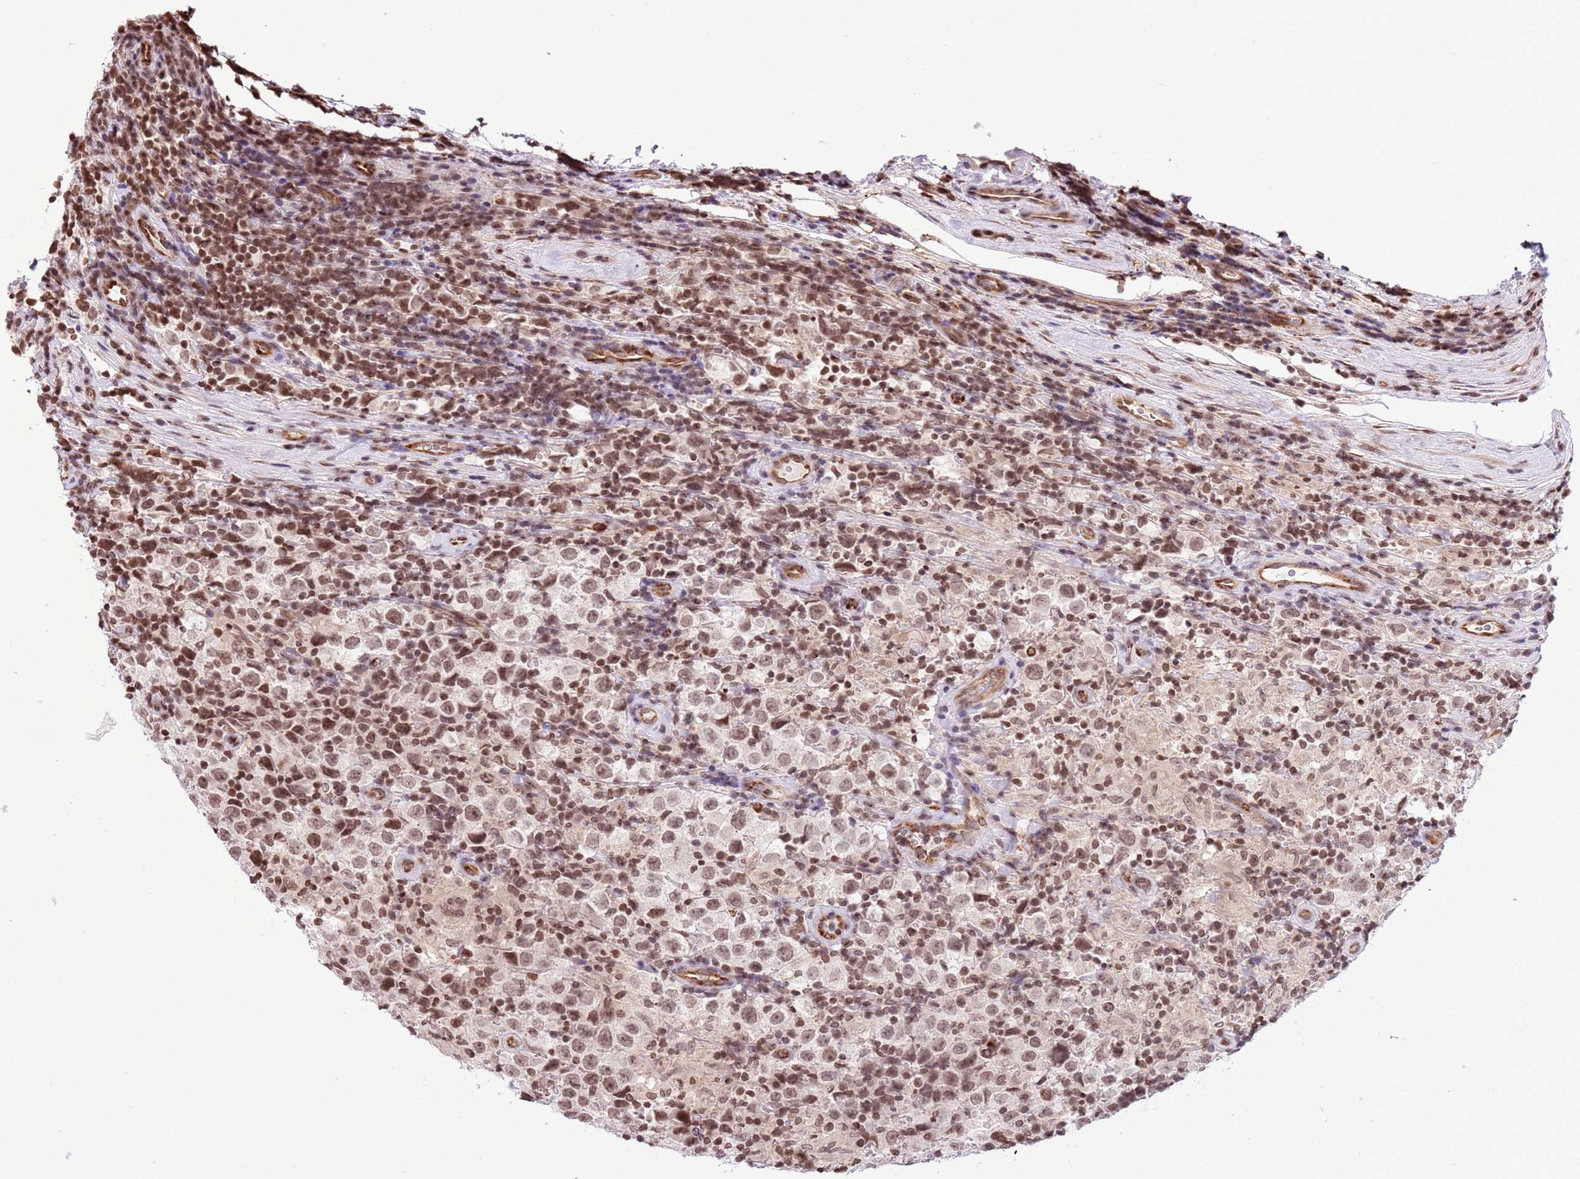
{"staining": {"intensity": "moderate", "quantity": ">75%", "location": "nuclear"}, "tissue": "testis cancer", "cell_type": "Tumor cells", "image_type": "cancer", "snomed": [{"axis": "morphology", "description": "Seminoma, NOS"}, {"axis": "morphology", "description": "Carcinoma, Embryonal, NOS"}, {"axis": "topography", "description": "Testis"}], "caption": "A medium amount of moderate nuclear positivity is seen in about >75% of tumor cells in testis cancer (seminoma) tissue. (IHC, brightfield microscopy, high magnification).", "gene": "NRIP1", "patient": {"sex": "male", "age": 41}}